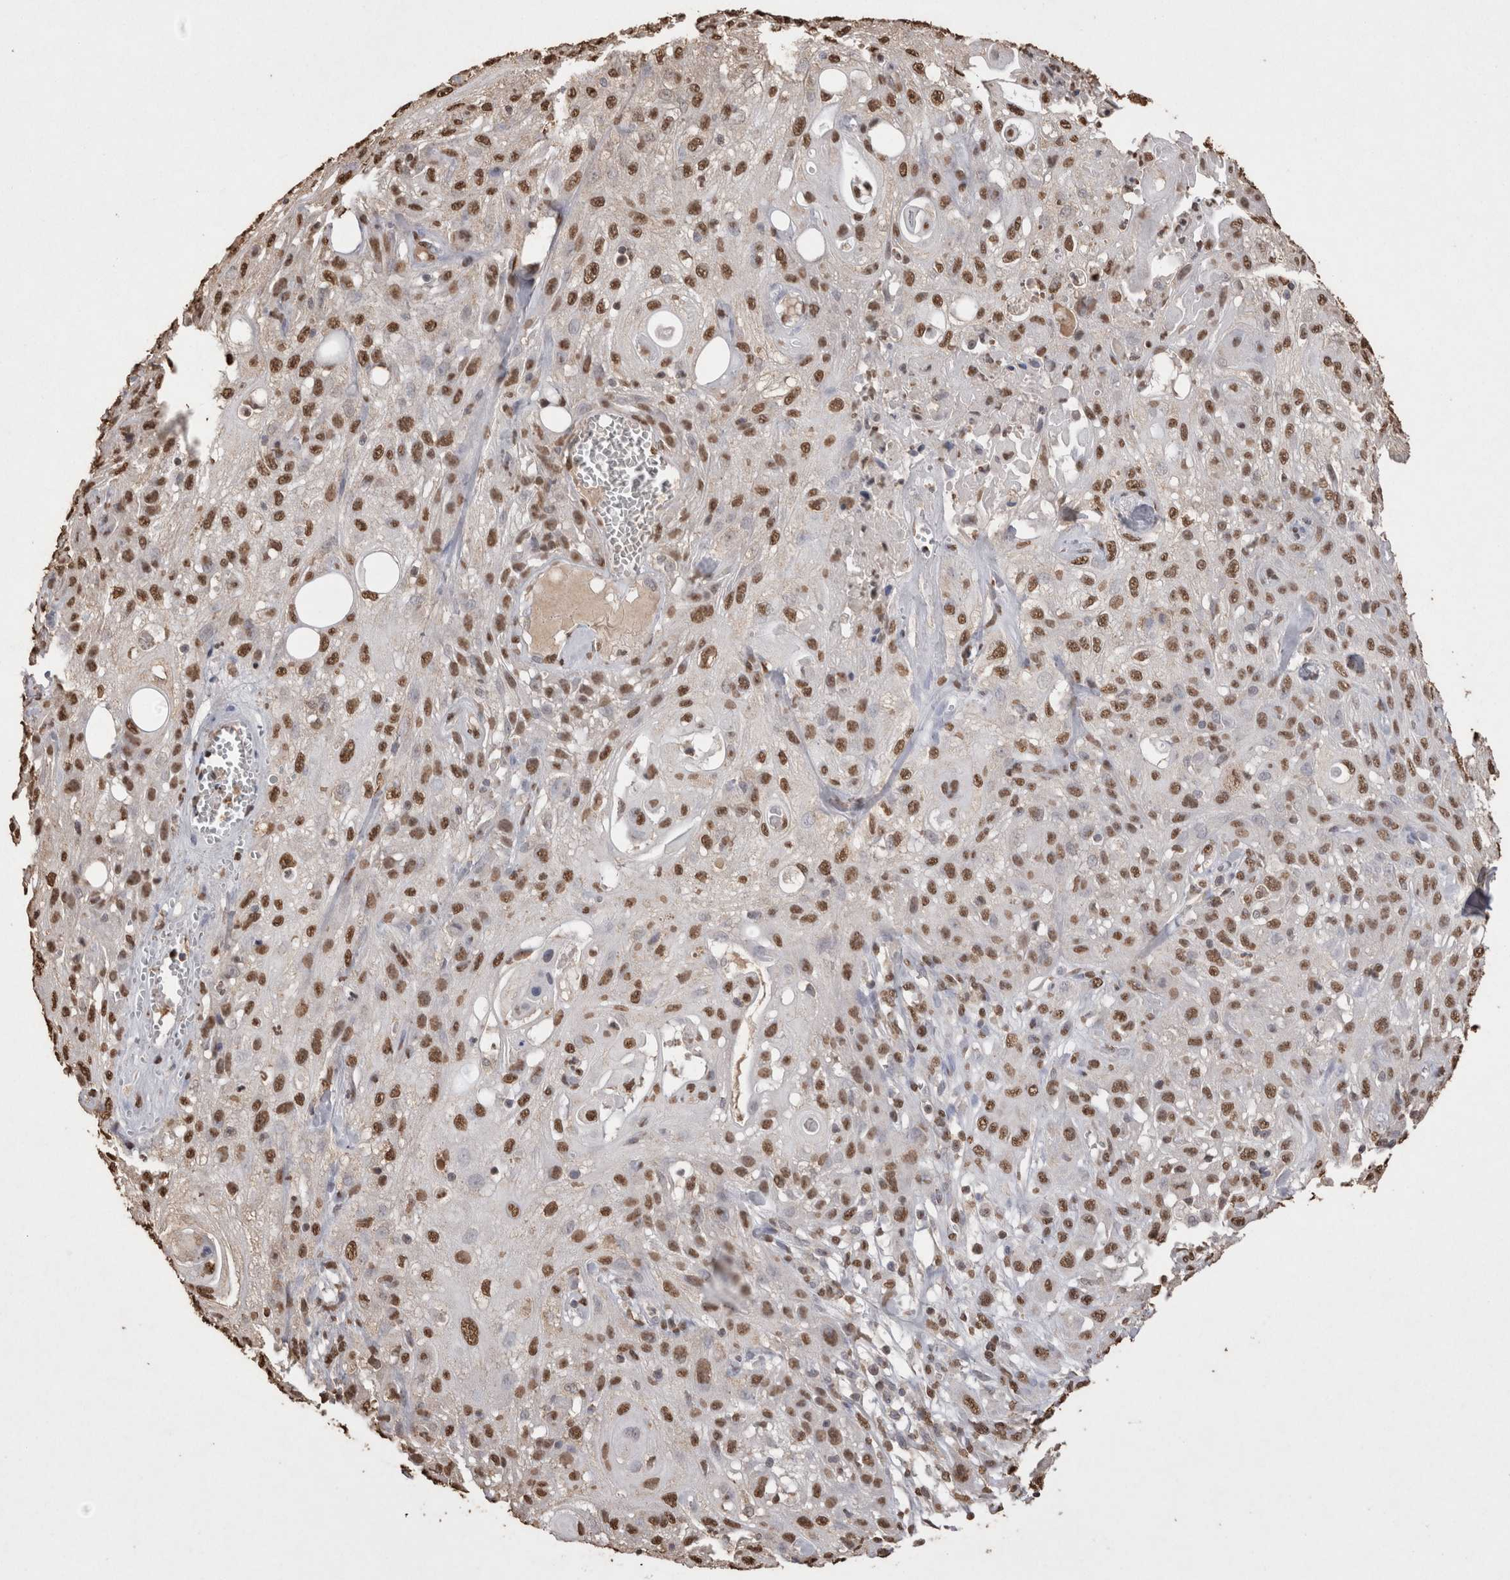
{"staining": {"intensity": "moderate", "quantity": ">75%", "location": "nuclear"}, "tissue": "skin cancer", "cell_type": "Tumor cells", "image_type": "cancer", "snomed": [{"axis": "morphology", "description": "Squamous cell carcinoma, NOS"}, {"axis": "topography", "description": "Skin"}], "caption": "Protein staining by immunohistochemistry shows moderate nuclear staining in approximately >75% of tumor cells in skin squamous cell carcinoma.", "gene": "POU5F1", "patient": {"sex": "male", "age": 75}}